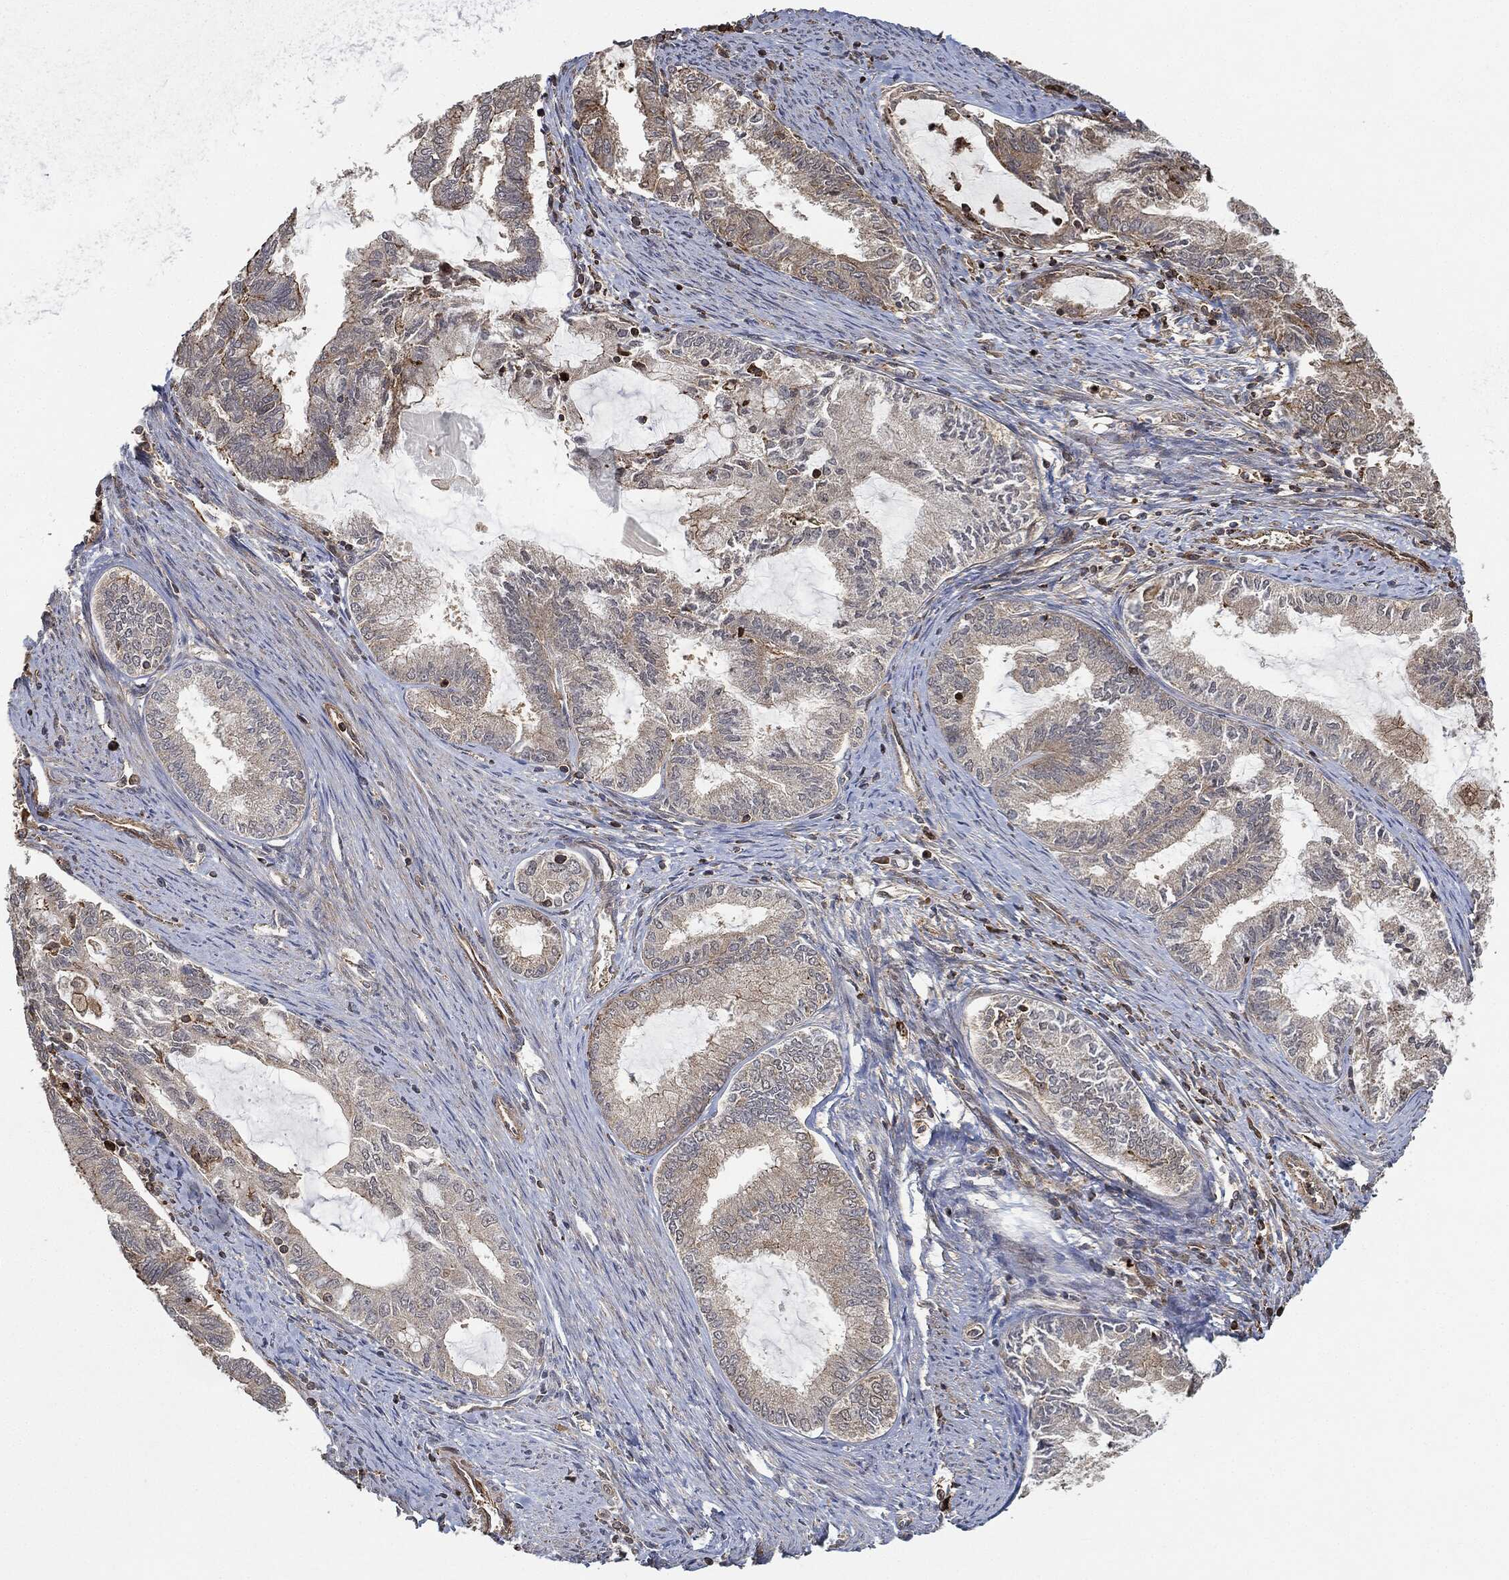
{"staining": {"intensity": "strong", "quantity": "<25%", "location": "cytoplasmic/membranous"}, "tissue": "endometrial cancer", "cell_type": "Tumor cells", "image_type": "cancer", "snomed": [{"axis": "morphology", "description": "Adenocarcinoma, NOS"}, {"axis": "topography", "description": "Endometrium"}], "caption": "Adenocarcinoma (endometrial) was stained to show a protein in brown. There is medium levels of strong cytoplasmic/membranous staining in approximately <25% of tumor cells.", "gene": "TPT1", "patient": {"sex": "female", "age": 86}}